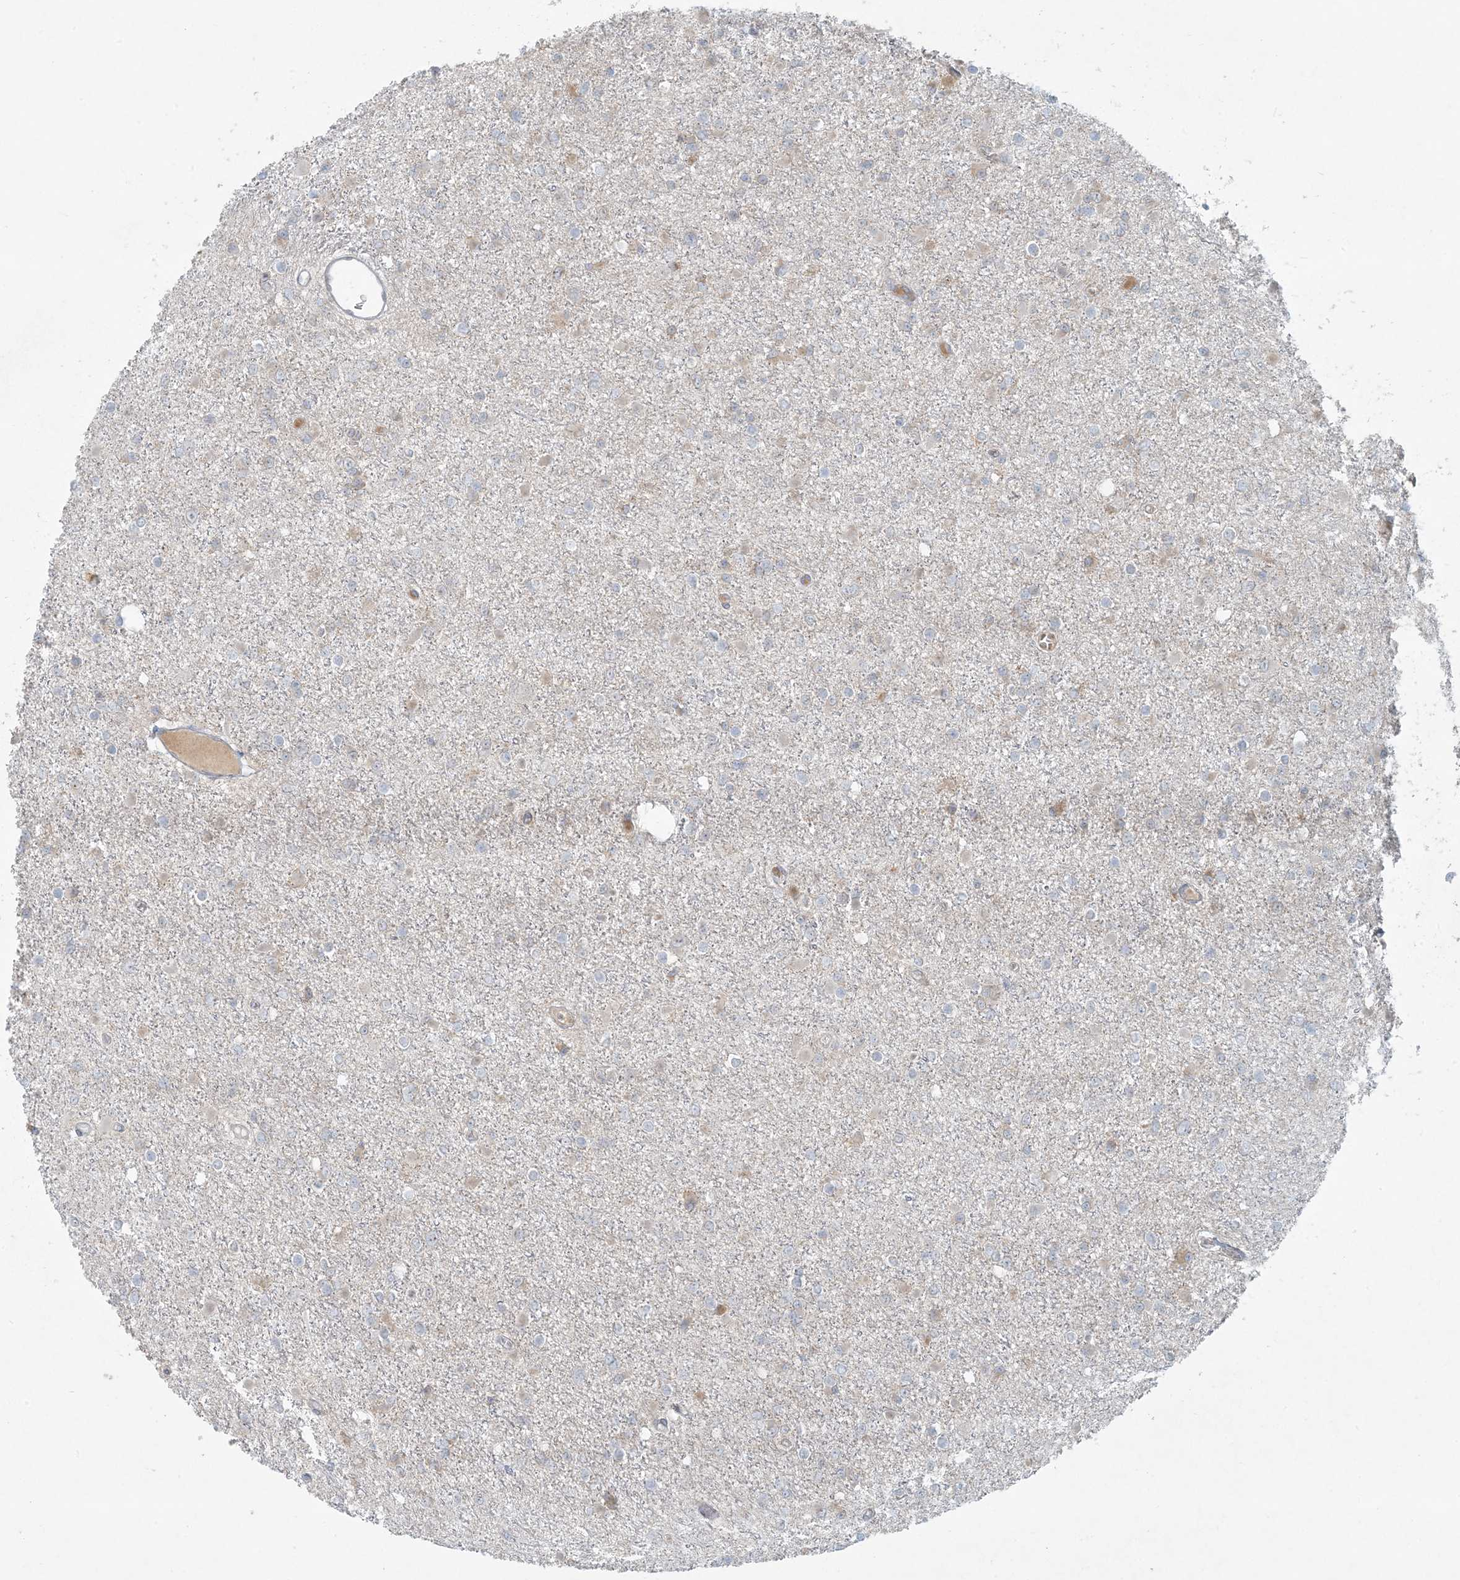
{"staining": {"intensity": "negative", "quantity": "none", "location": "none"}, "tissue": "glioma", "cell_type": "Tumor cells", "image_type": "cancer", "snomed": [{"axis": "morphology", "description": "Glioma, malignant, Low grade"}, {"axis": "topography", "description": "Brain"}], "caption": "Immunohistochemical staining of human glioma reveals no significant positivity in tumor cells.", "gene": "HACL1", "patient": {"sex": "female", "age": 22}}